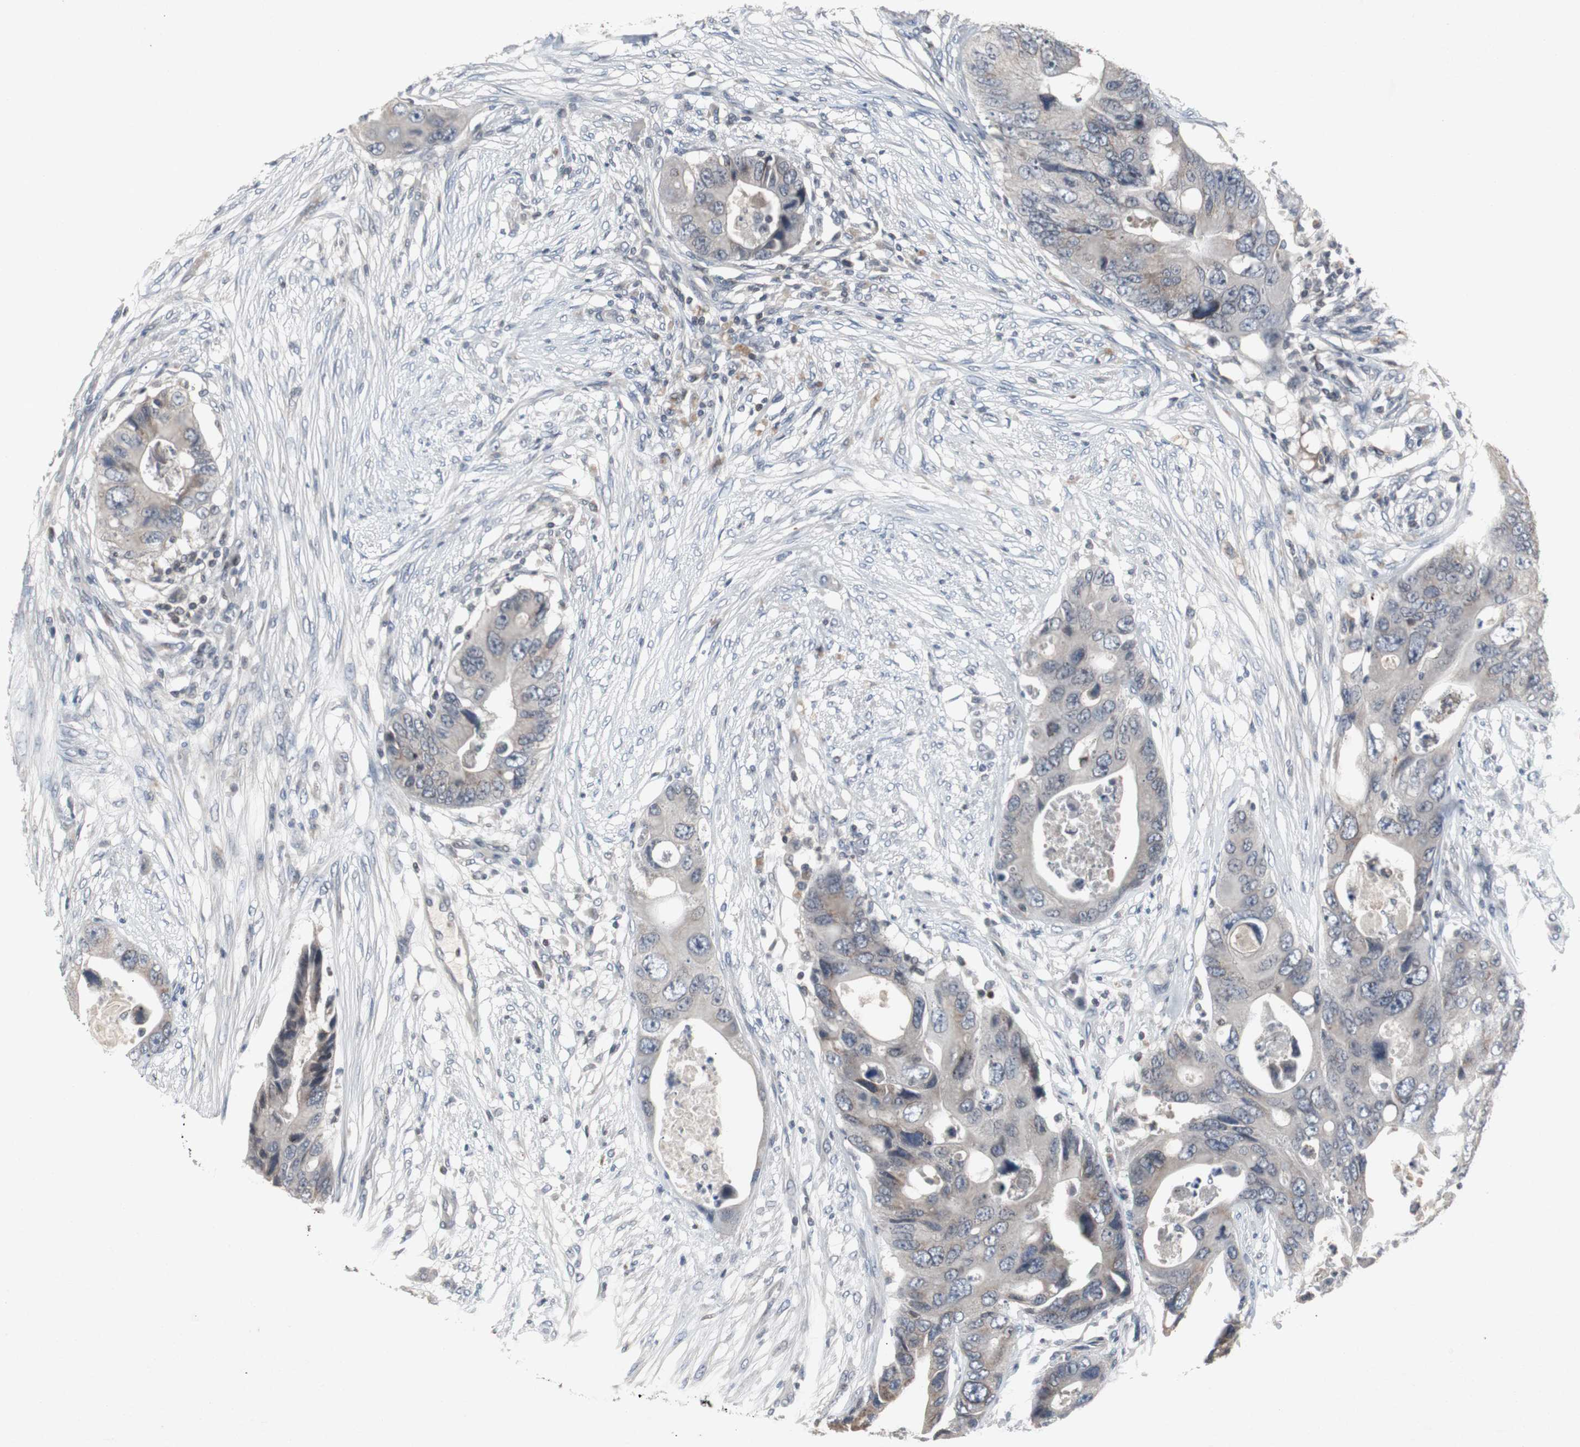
{"staining": {"intensity": "weak", "quantity": "<25%", "location": "cytoplasmic/membranous"}, "tissue": "colorectal cancer", "cell_type": "Tumor cells", "image_type": "cancer", "snomed": [{"axis": "morphology", "description": "Adenocarcinoma, NOS"}, {"axis": "topography", "description": "Colon"}], "caption": "High power microscopy photomicrograph of an immunohistochemistry image of colorectal adenocarcinoma, revealing no significant expression in tumor cells.", "gene": "ZNF396", "patient": {"sex": "male", "age": 71}}